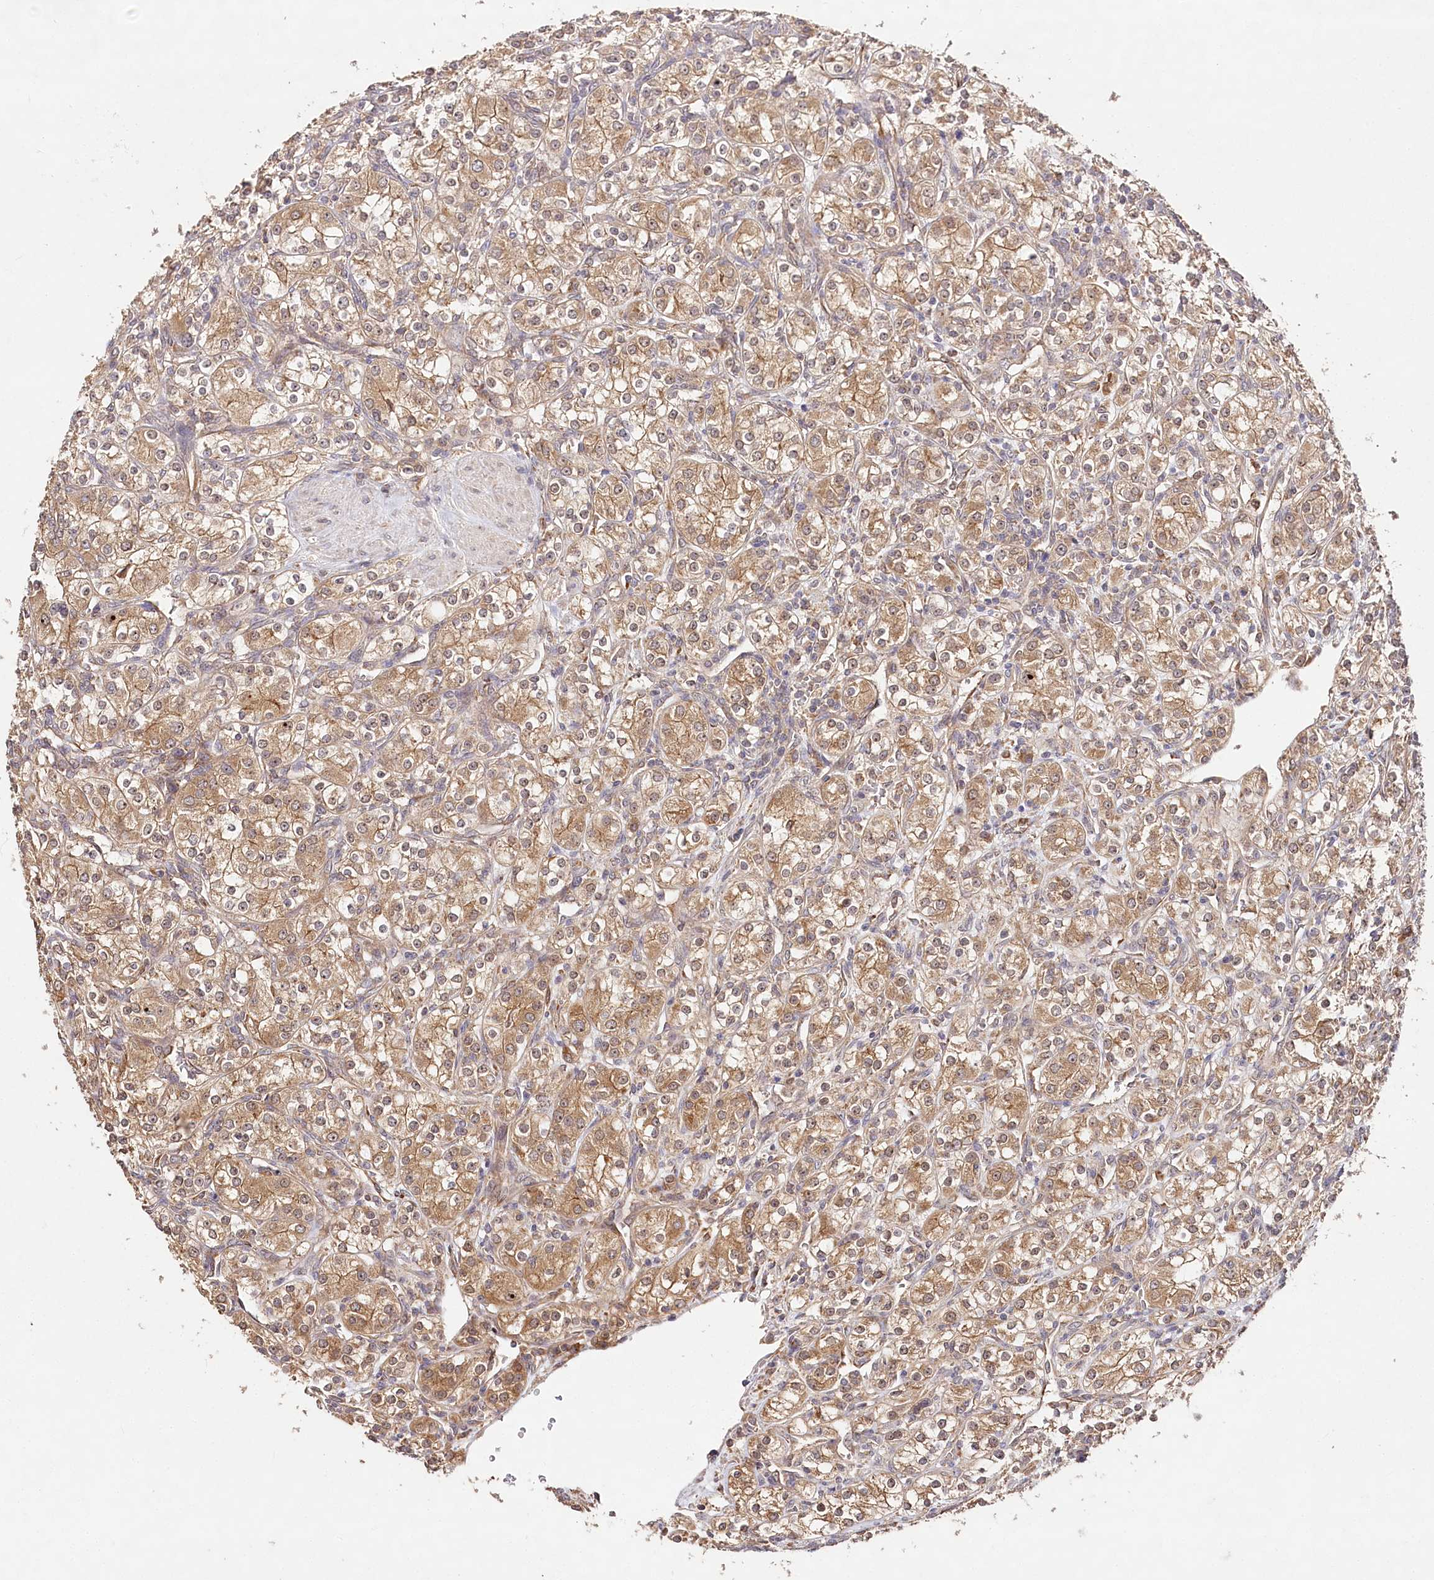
{"staining": {"intensity": "moderate", "quantity": ">75%", "location": "cytoplasmic/membranous"}, "tissue": "renal cancer", "cell_type": "Tumor cells", "image_type": "cancer", "snomed": [{"axis": "morphology", "description": "Adenocarcinoma, NOS"}, {"axis": "topography", "description": "Kidney"}], "caption": "Immunohistochemical staining of renal adenocarcinoma displays moderate cytoplasmic/membranous protein staining in approximately >75% of tumor cells.", "gene": "DMXL1", "patient": {"sex": "male", "age": 77}}